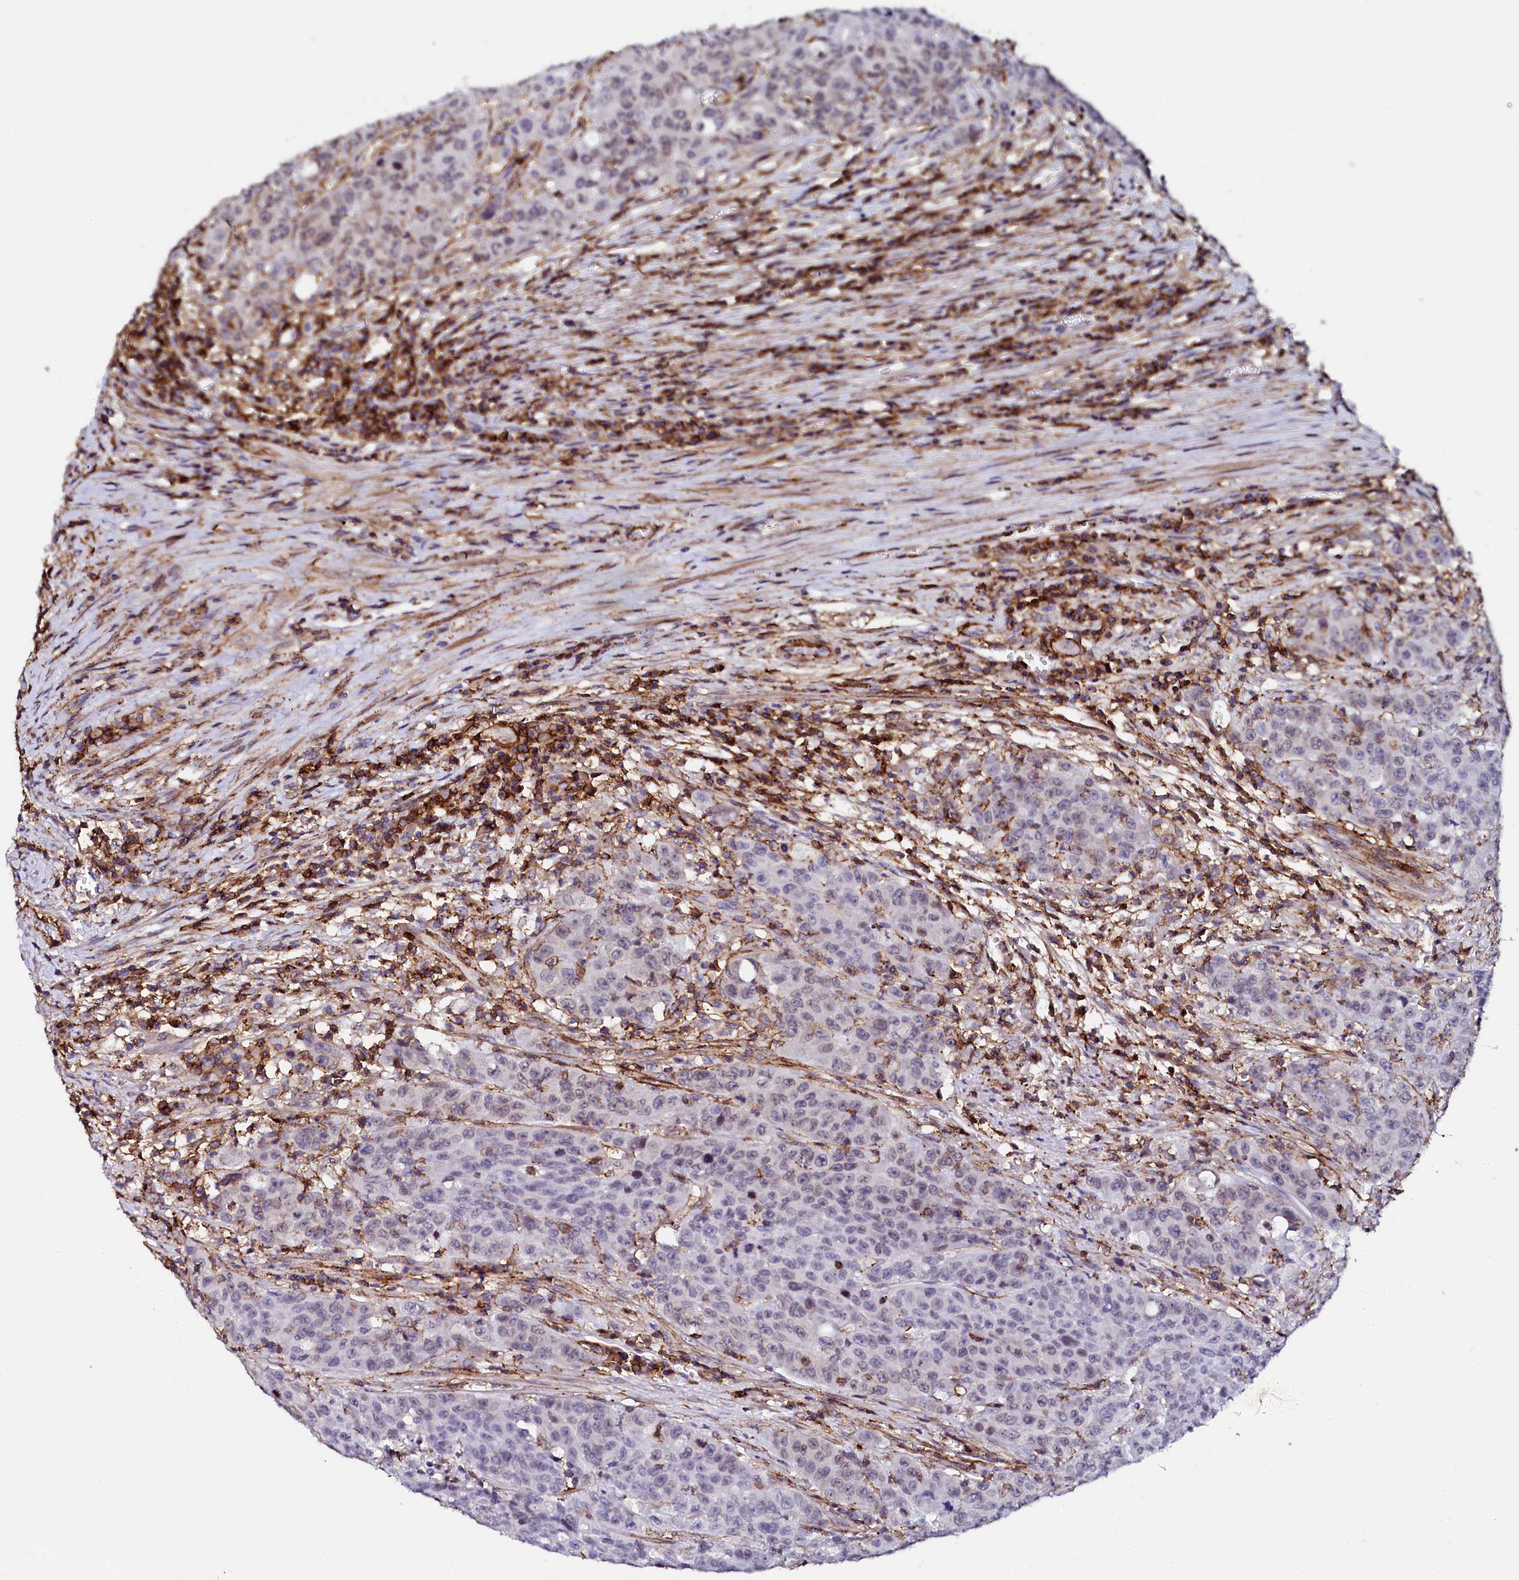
{"staining": {"intensity": "weak", "quantity": "<25%", "location": "nuclear"}, "tissue": "colorectal cancer", "cell_type": "Tumor cells", "image_type": "cancer", "snomed": [{"axis": "morphology", "description": "Adenocarcinoma, NOS"}, {"axis": "topography", "description": "Colon"}], "caption": "Protein analysis of colorectal adenocarcinoma displays no significant positivity in tumor cells. Brightfield microscopy of immunohistochemistry (IHC) stained with DAB (brown) and hematoxylin (blue), captured at high magnification.", "gene": "AAAS", "patient": {"sex": "male", "age": 62}}